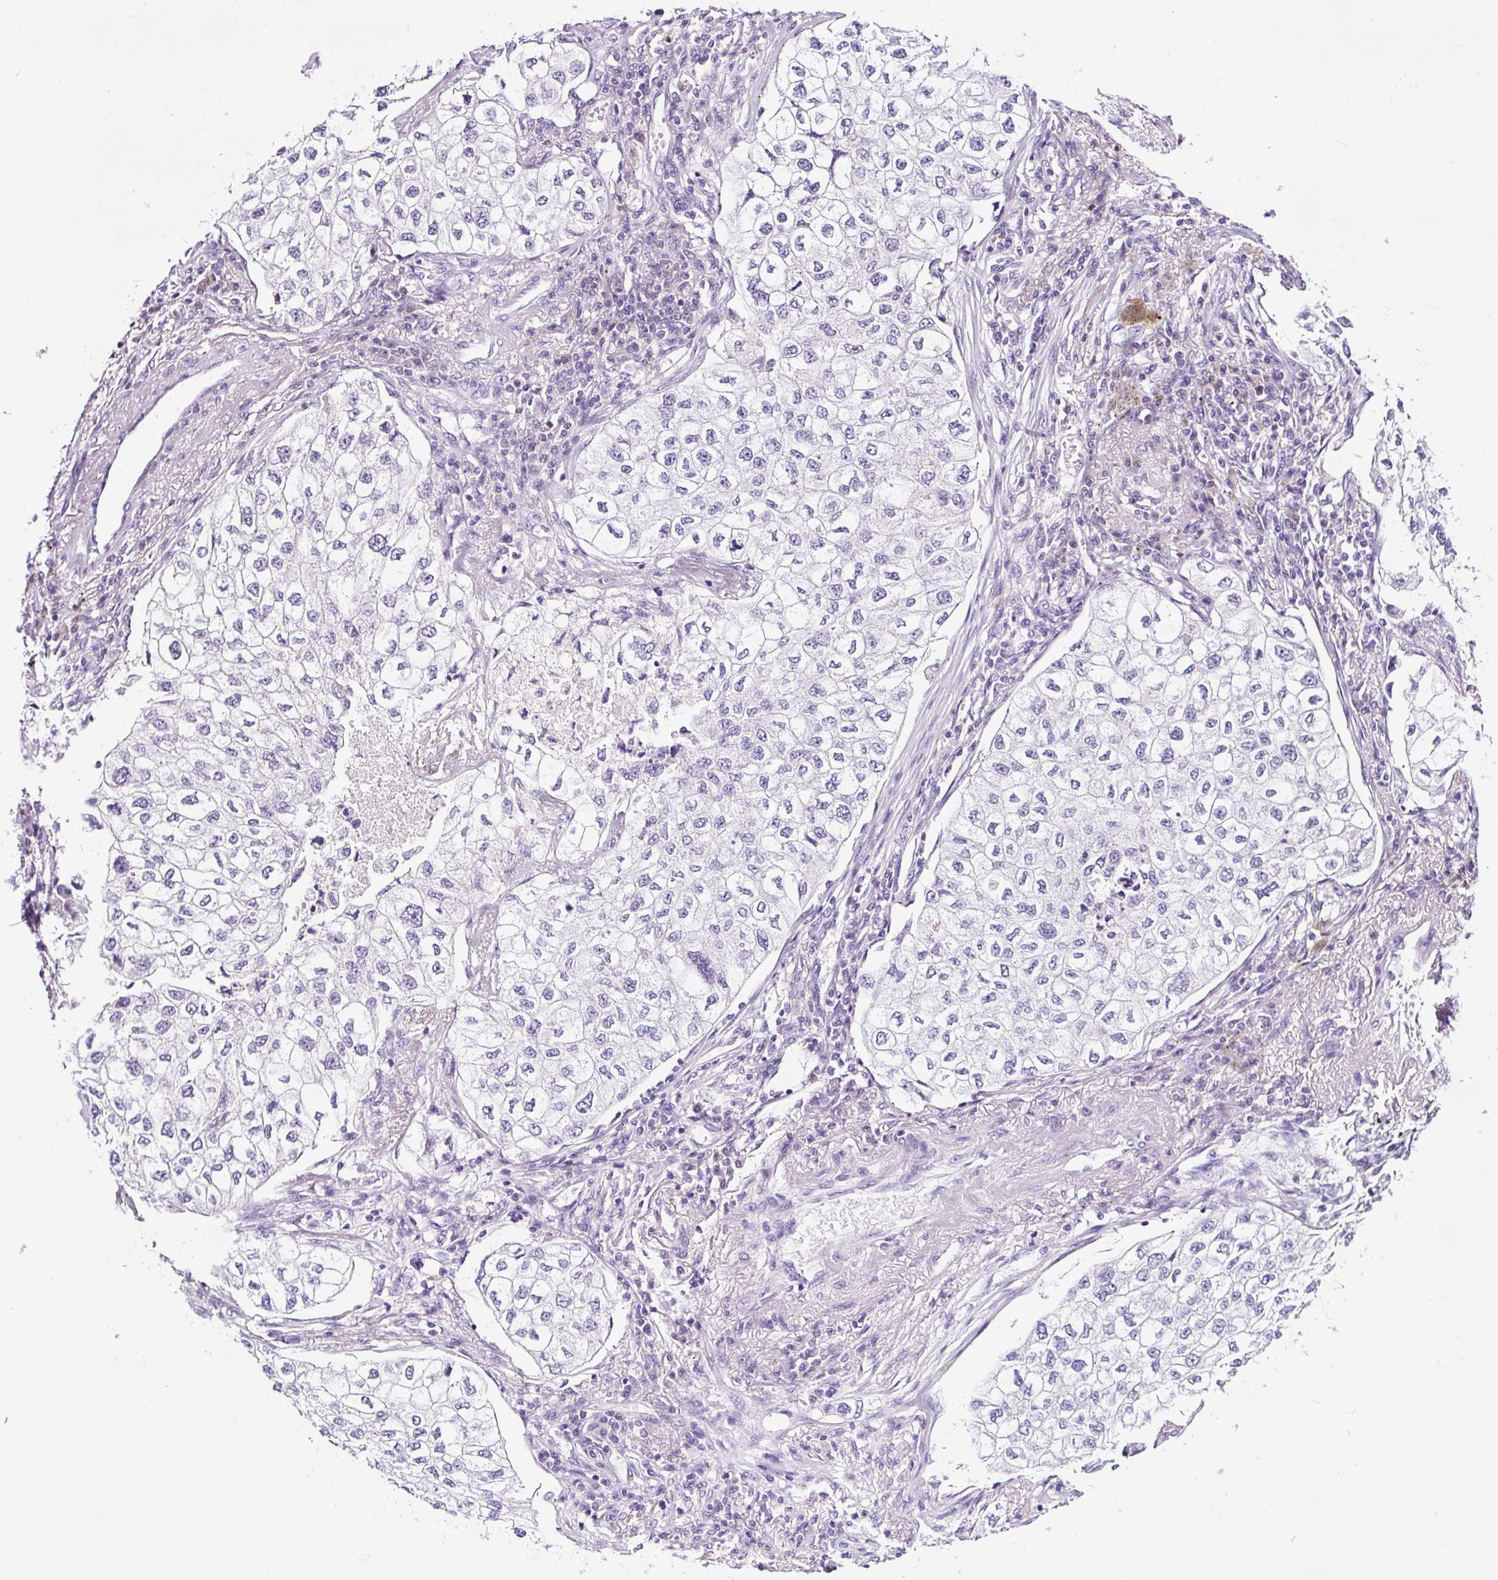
{"staining": {"intensity": "negative", "quantity": "none", "location": "none"}, "tissue": "lung cancer", "cell_type": "Tumor cells", "image_type": "cancer", "snomed": [{"axis": "morphology", "description": "Adenocarcinoma, NOS"}, {"axis": "topography", "description": "Lung"}], "caption": "Tumor cells are negative for protein expression in human adenocarcinoma (lung). Nuclei are stained in blue.", "gene": "TAFA3", "patient": {"sex": "male", "age": 63}}